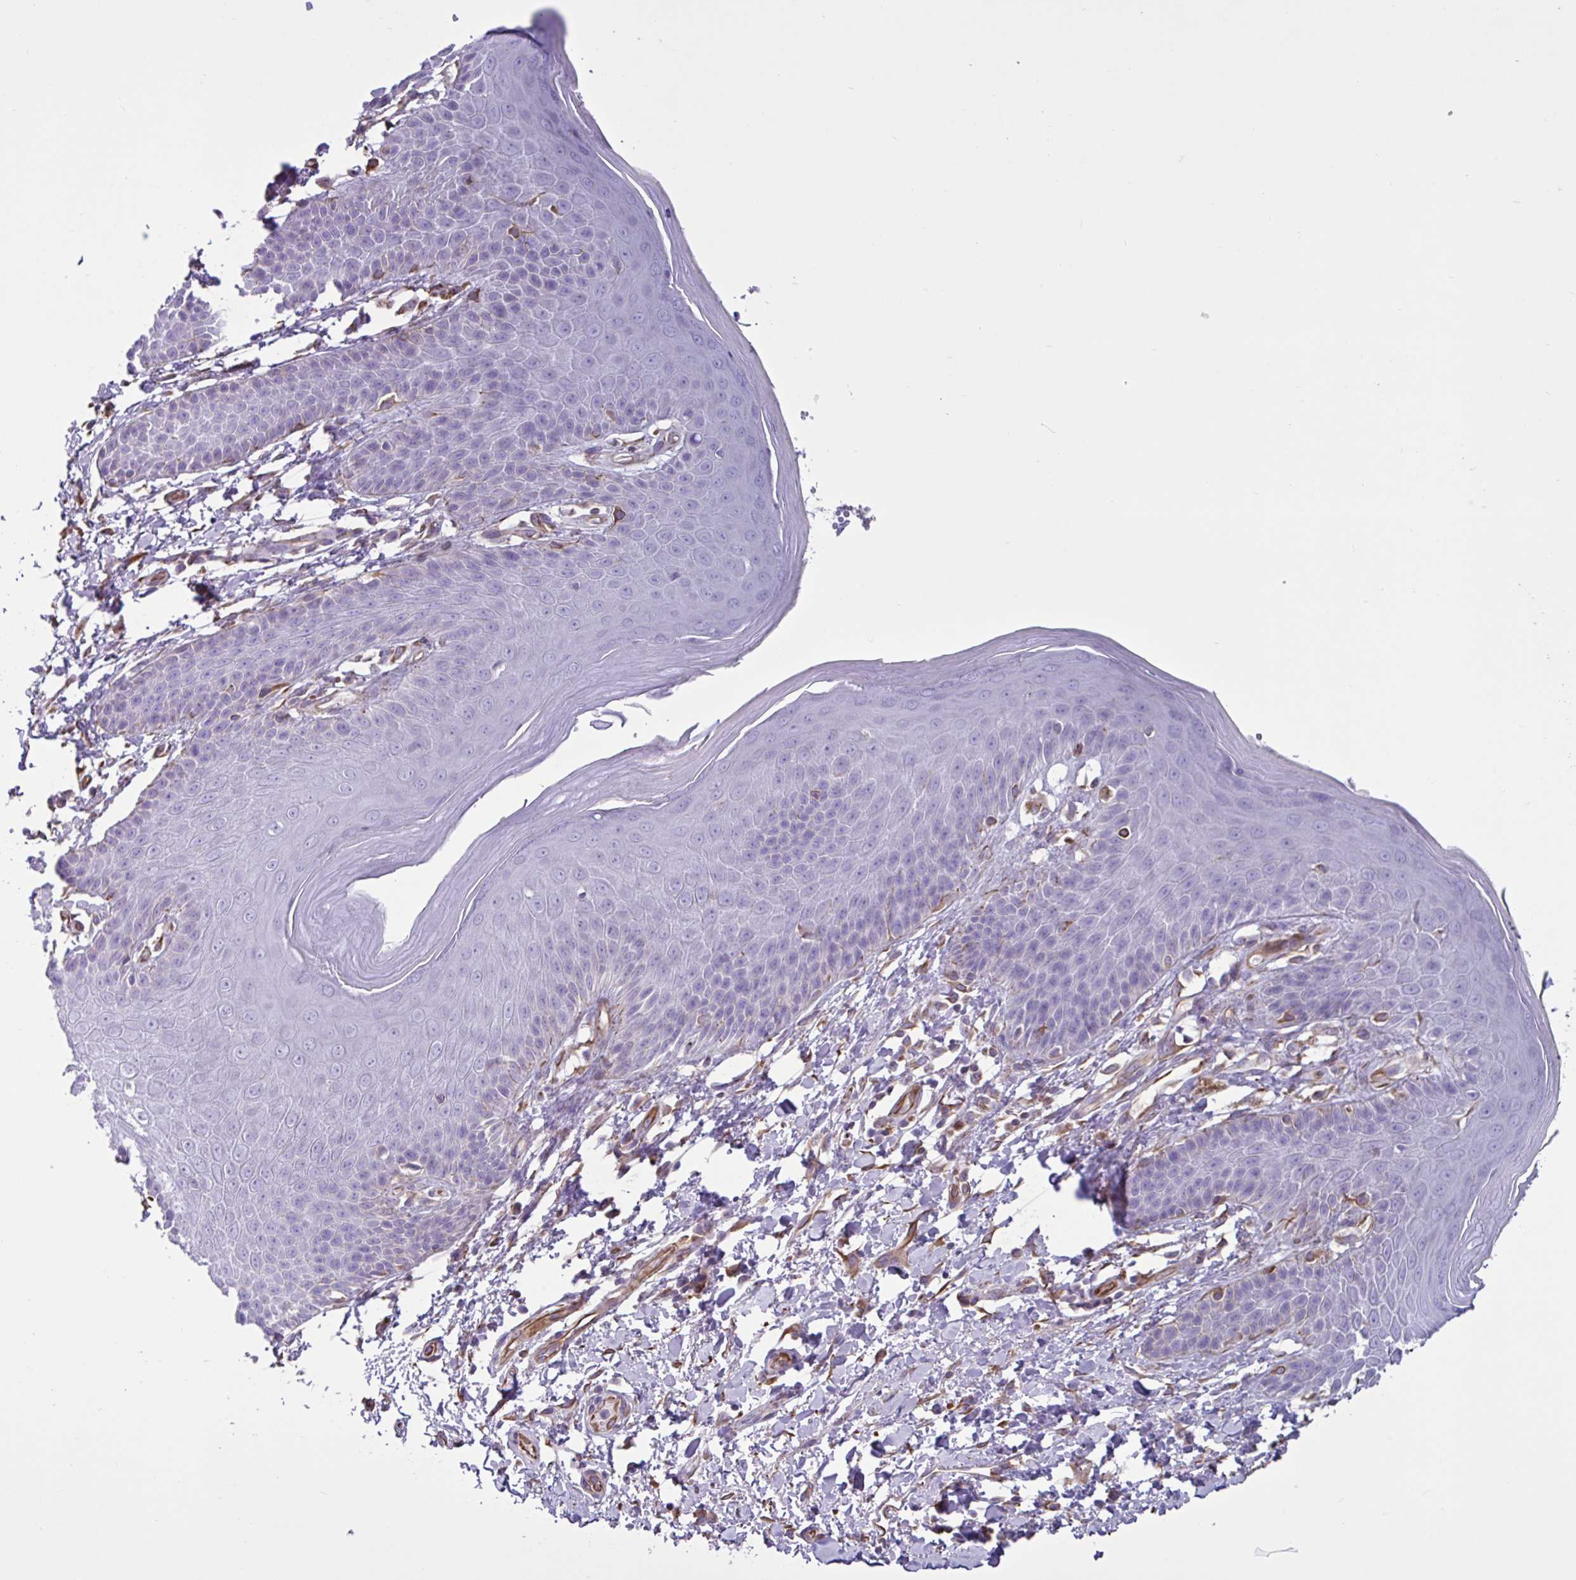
{"staining": {"intensity": "negative", "quantity": "none", "location": "none"}, "tissue": "skin", "cell_type": "Epidermal cells", "image_type": "normal", "snomed": [{"axis": "morphology", "description": "Normal tissue, NOS"}, {"axis": "topography", "description": "Anal"}, {"axis": "topography", "description": "Peripheral nerve tissue"}], "caption": "Skin stained for a protein using IHC exhibits no expression epidermal cells.", "gene": "TMEM86B", "patient": {"sex": "male", "age": 51}}